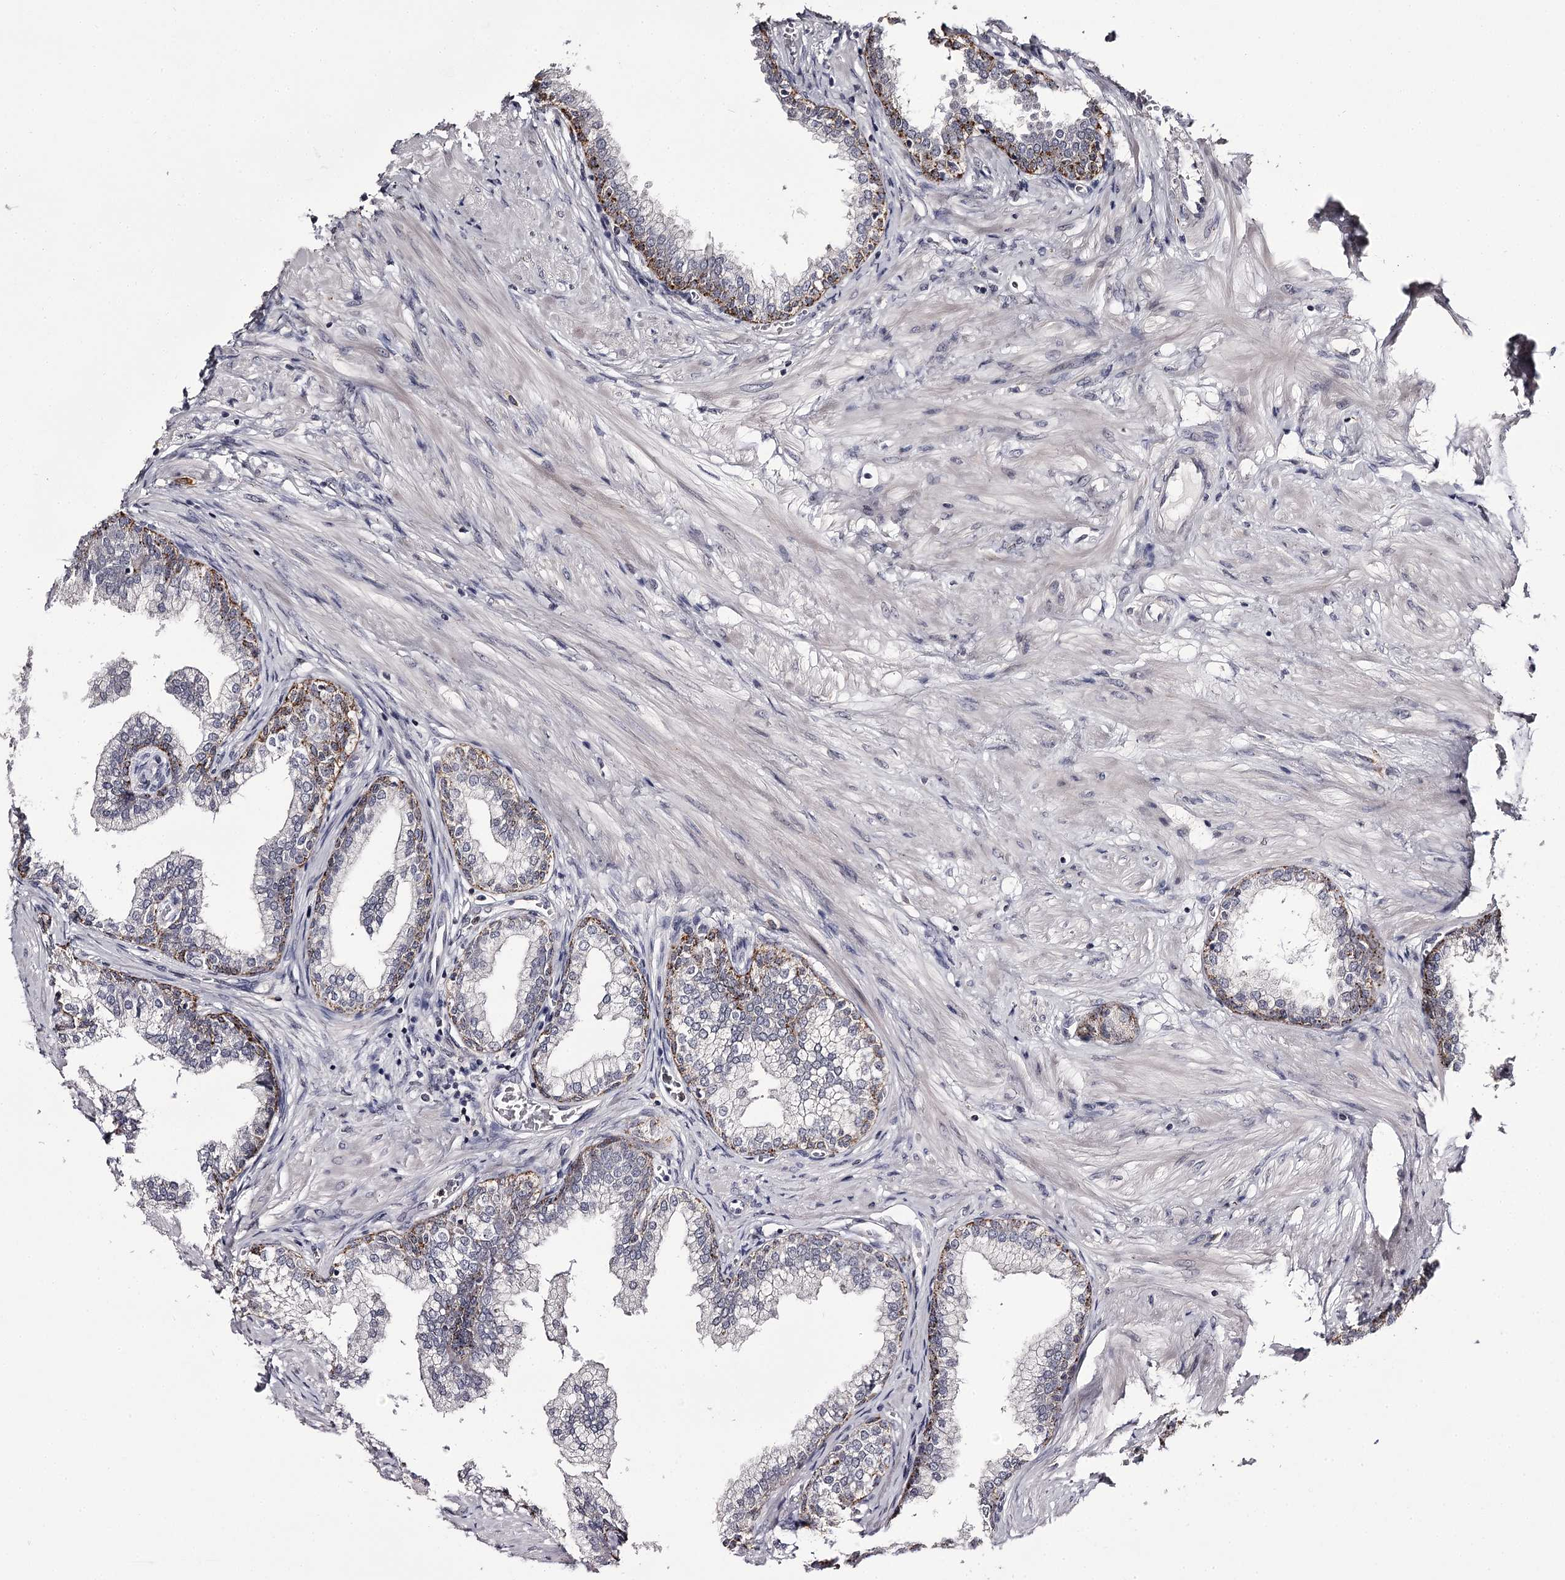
{"staining": {"intensity": "moderate", "quantity": "<25%", "location": "cytoplasmic/membranous"}, "tissue": "prostate", "cell_type": "Glandular cells", "image_type": "normal", "snomed": [{"axis": "morphology", "description": "Normal tissue, NOS"}, {"axis": "morphology", "description": "Urothelial carcinoma, Low grade"}, {"axis": "topography", "description": "Urinary bladder"}, {"axis": "topography", "description": "Prostate"}], "caption": "Prostate stained with DAB (3,3'-diaminobenzidine) immunohistochemistry (IHC) displays low levels of moderate cytoplasmic/membranous expression in about <25% of glandular cells.", "gene": "SLC32A1", "patient": {"sex": "male", "age": 60}}